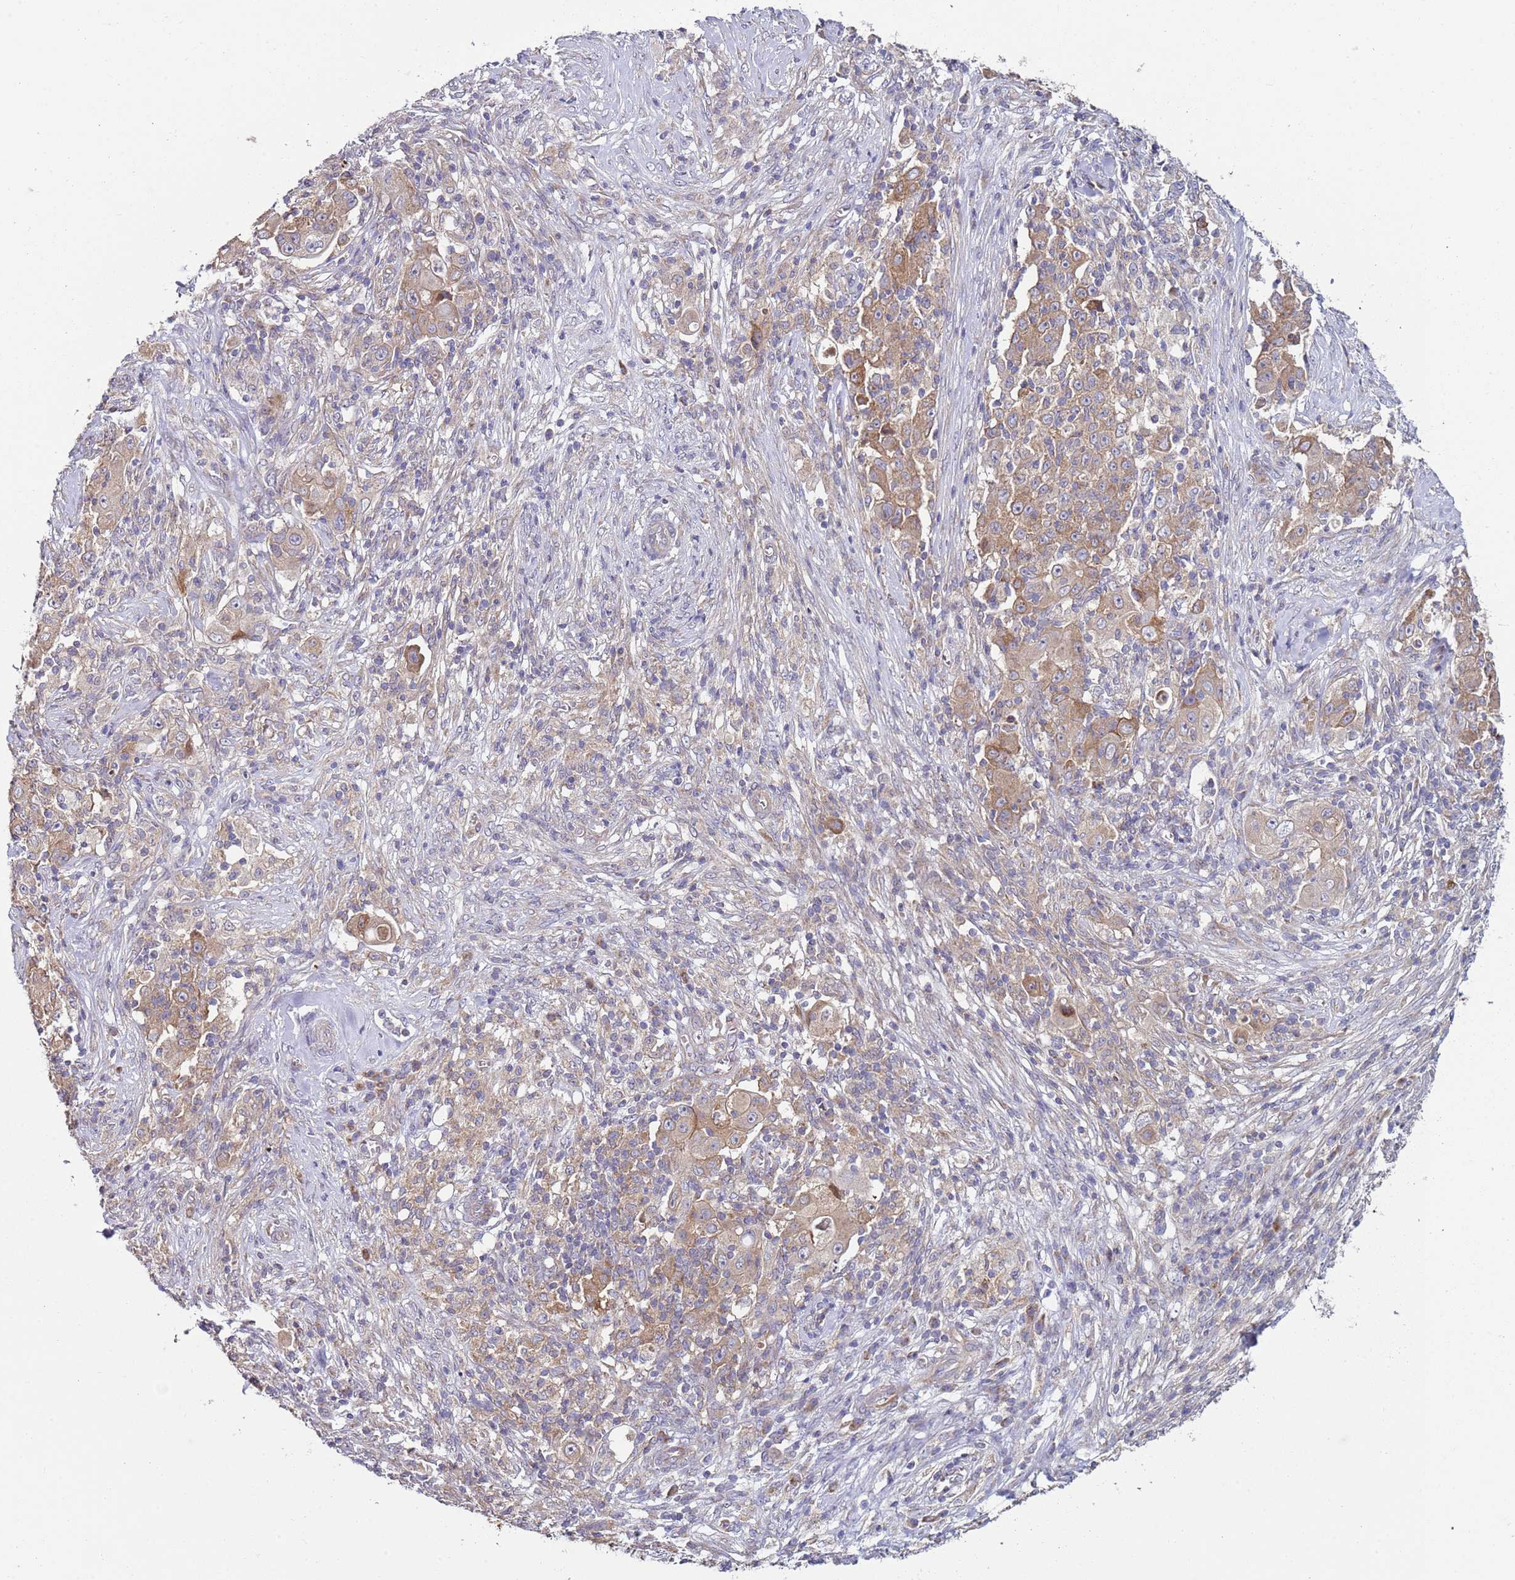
{"staining": {"intensity": "weak", "quantity": ">75%", "location": "cytoplasmic/membranous"}, "tissue": "ovarian cancer", "cell_type": "Tumor cells", "image_type": "cancer", "snomed": [{"axis": "morphology", "description": "Carcinoma, endometroid"}, {"axis": "topography", "description": "Ovary"}], "caption": "This is a micrograph of IHC staining of ovarian cancer (endometroid carcinoma), which shows weak staining in the cytoplasmic/membranous of tumor cells.", "gene": "DIP2B", "patient": {"sex": "female", "age": 42}}